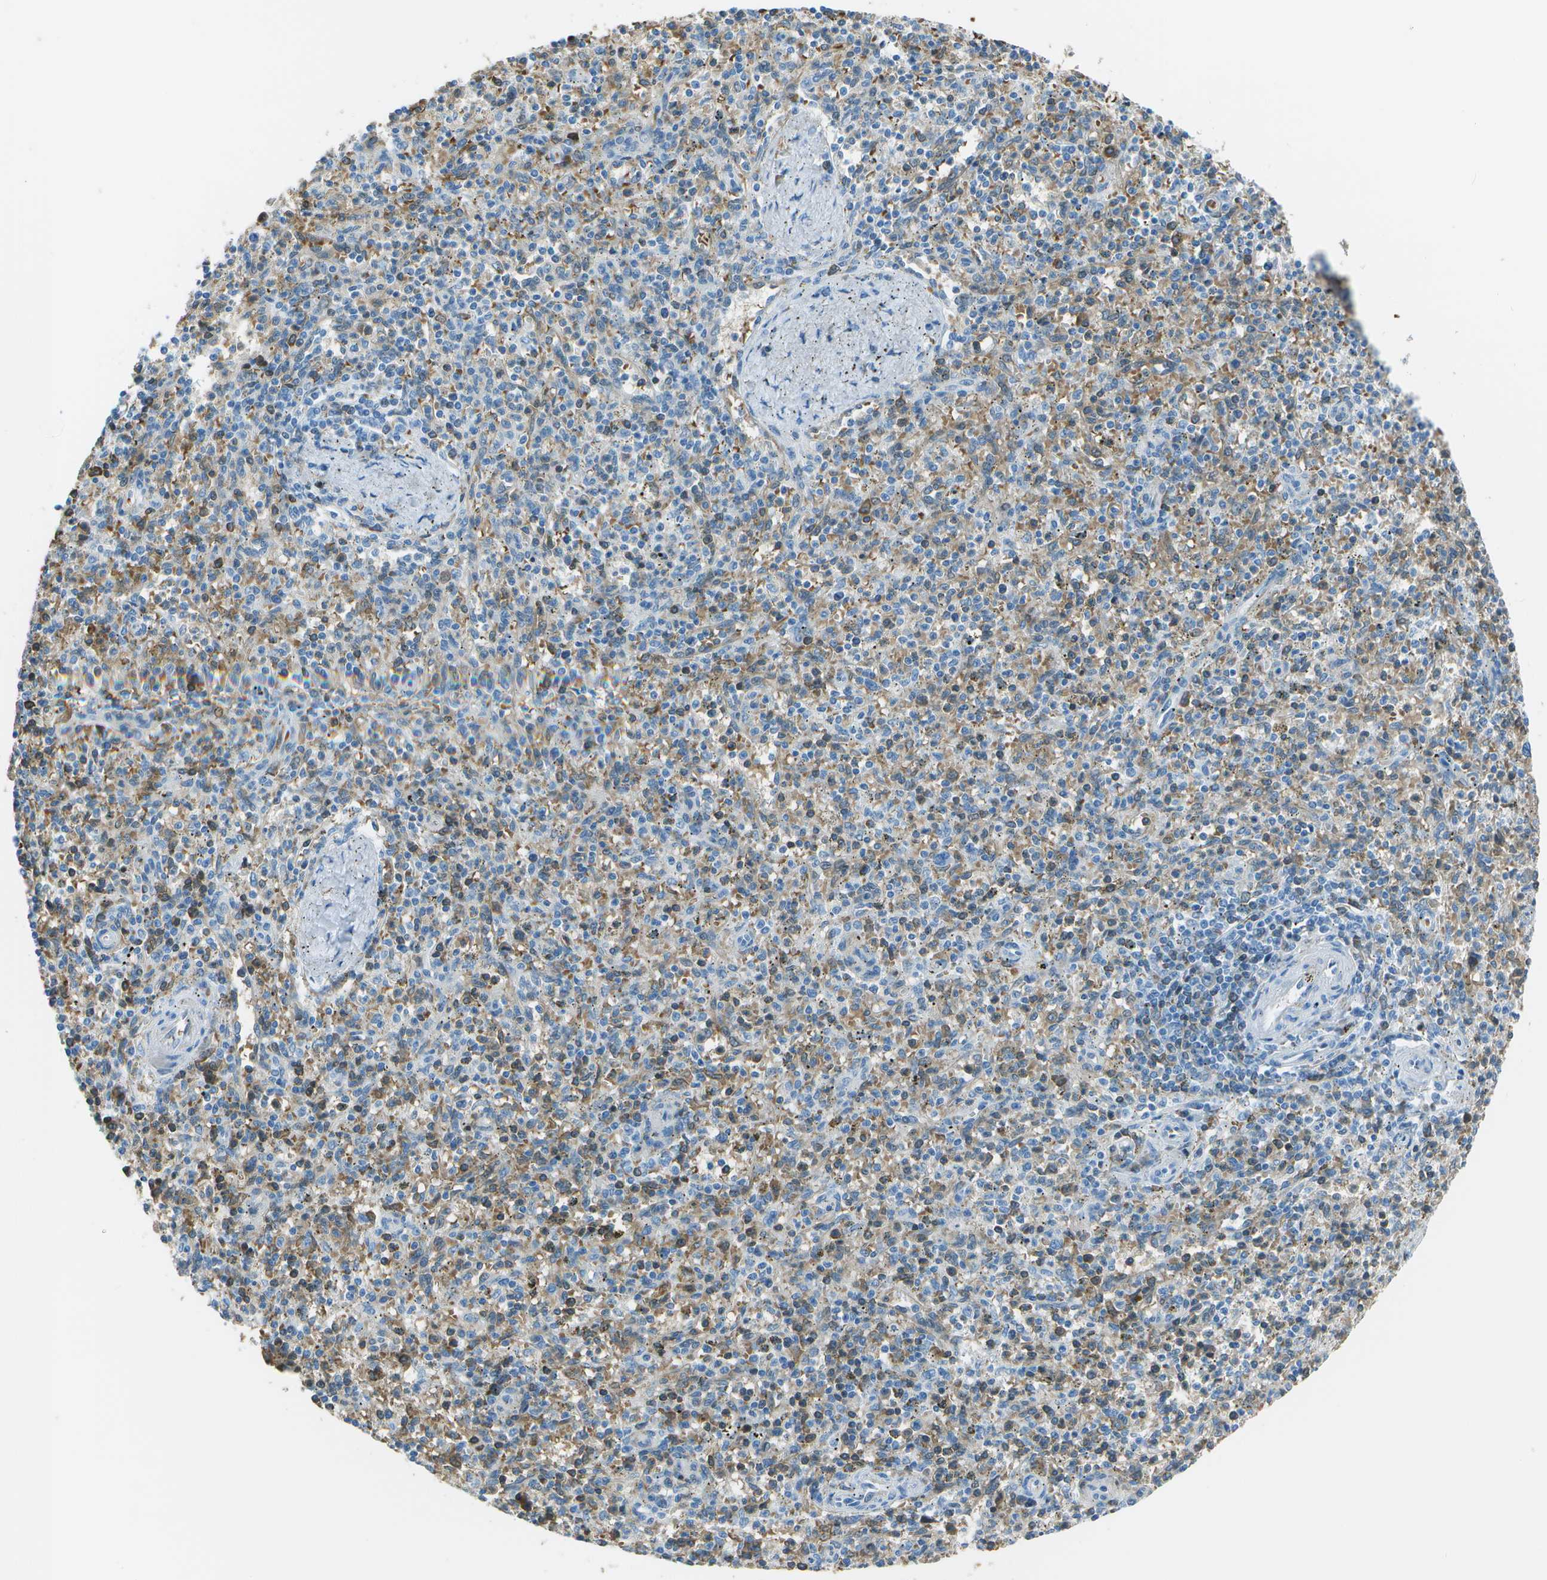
{"staining": {"intensity": "moderate", "quantity": "<25%", "location": "cytoplasmic/membranous"}, "tissue": "spleen", "cell_type": "Cells in red pulp", "image_type": "normal", "snomed": [{"axis": "morphology", "description": "Normal tissue, NOS"}, {"axis": "topography", "description": "Spleen"}], "caption": "A micrograph of human spleen stained for a protein demonstrates moderate cytoplasmic/membranous brown staining in cells in red pulp. (Brightfield microscopy of DAB IHC at high magnification).", "gene": "ASL", "patient": {"sex": "male", "age": 72}}